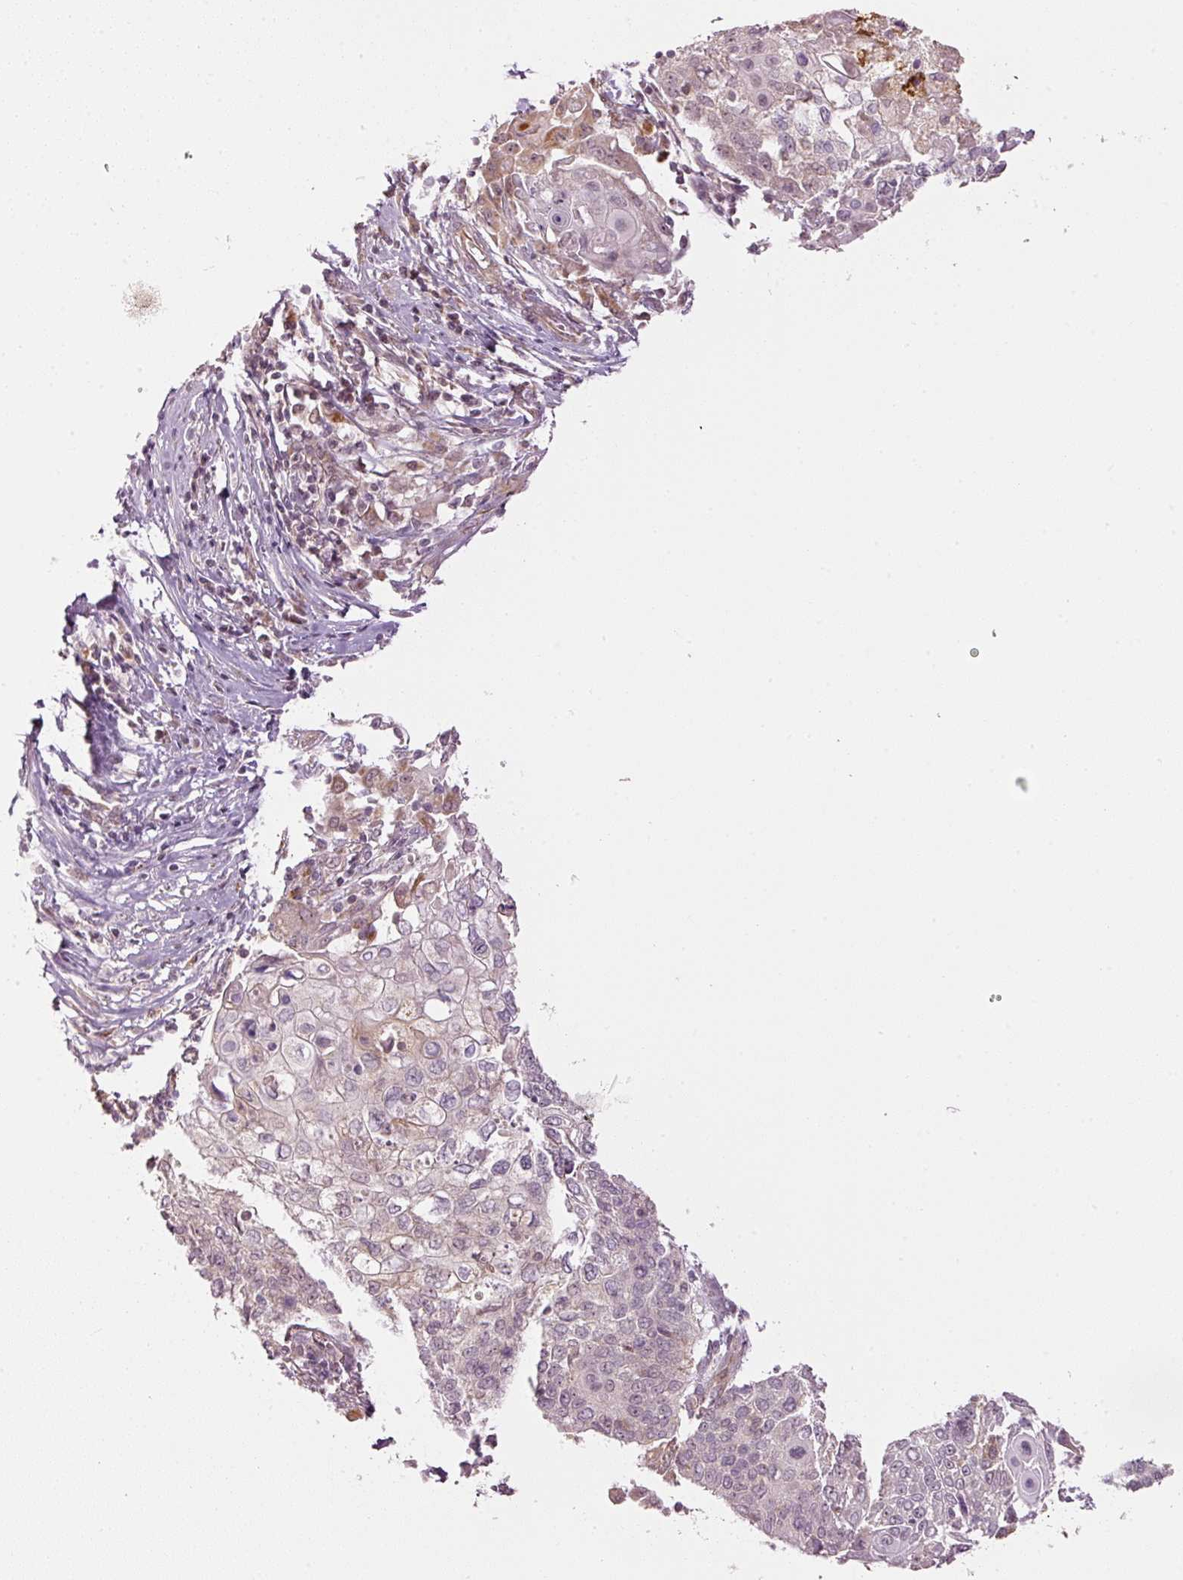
{"staining": {"intensity": "negative", "quantity": "none", "location": "none"}, "tissue": "cervical cancer", "cell_type": "Tumor cells", "image_type": "cancer", "snomed": [{"axis": "morphology", "description": "Squamous cell carcinoma, NOS"}, {"axis": "topography", "description": "Cervix"}], "caption": "A photomicrograph of squamous cell carcinoma (cervical) stained for a protein demonstrates no brown staining in tumor cells.", "gene": "CDC20B", "patient": {"sex": "female", "age": 39}}